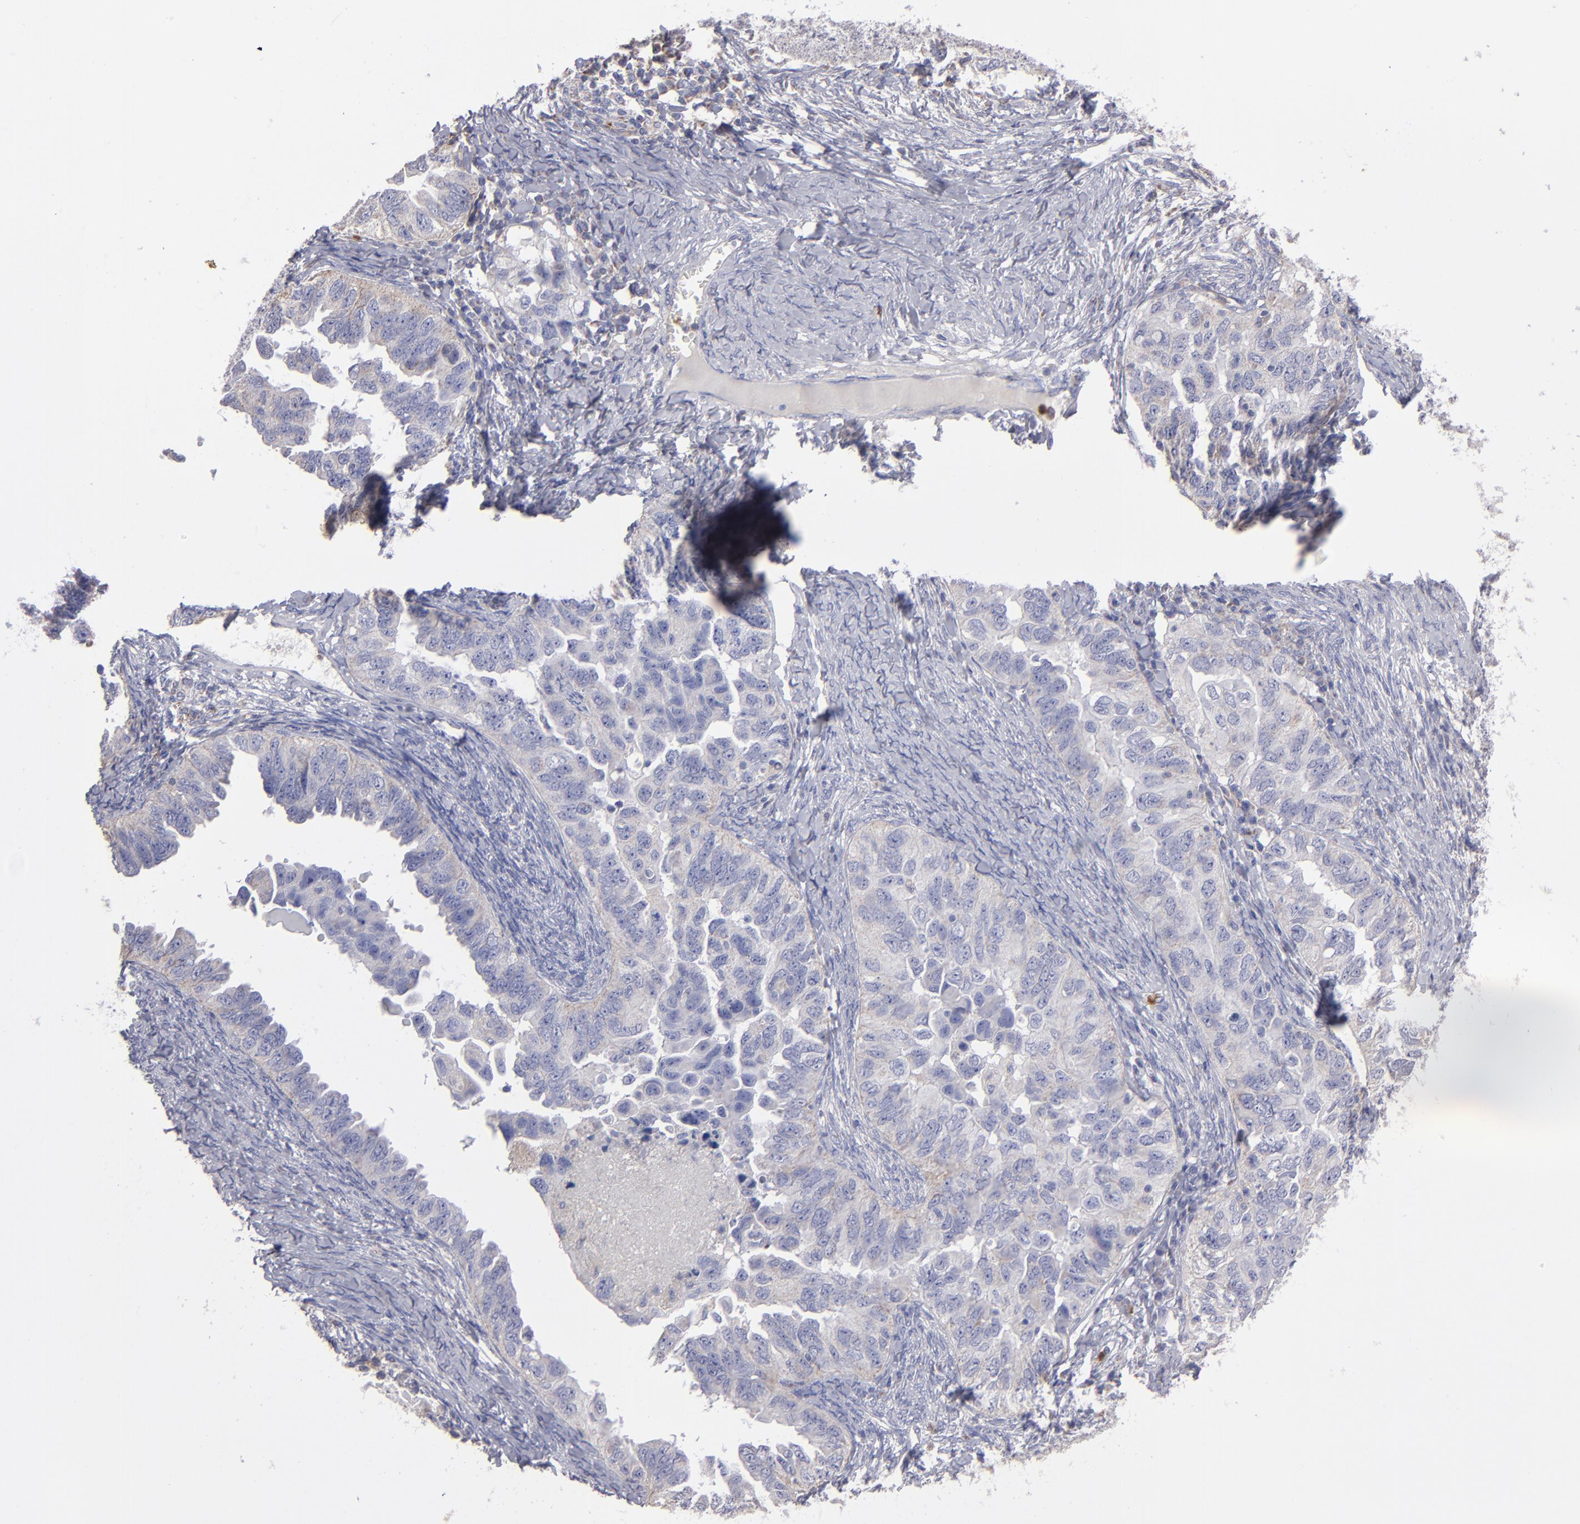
{"staining": {"intensity": "weak", "quantity": ">75%", "location": "cytoplasmic/membranous"}, "tissue": "ovarian cancer", "cell_type": "Tumor cells", "image_type": "cancer", "snomed": [{"axis": "morphology", "description": "Cystadenocarcinoma, serous, NOS"}, {"axis": "topography", "description": "Ovary"}], "caption": "Weak cytoplasmic/membranous staining for a protein is identified in about >75% of tumor cells of ovarian serous cystadenocarcinoma using IHC.", "gene": "FGR", "patient": {"sex": "female", "age": 82}}